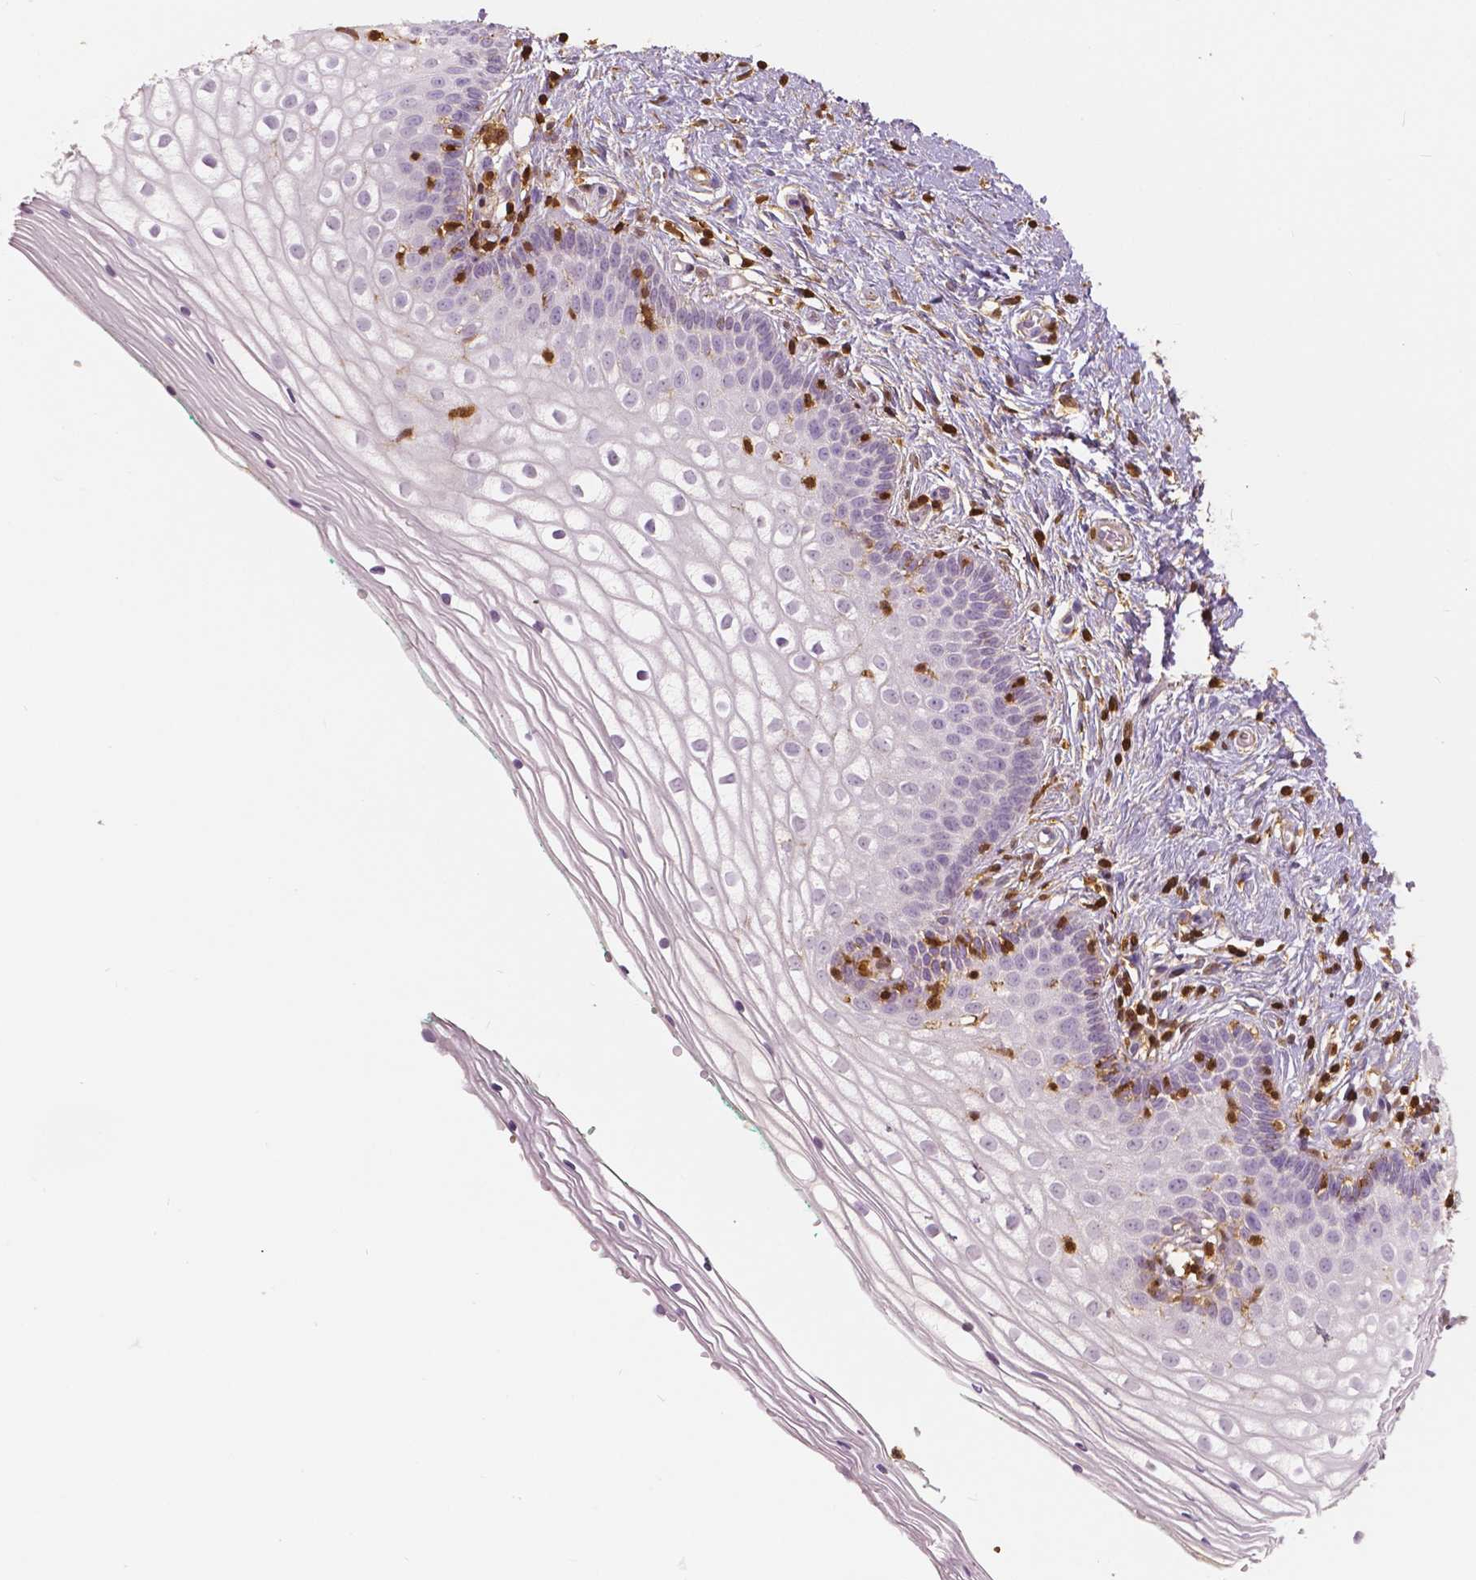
{"staining": {"intensity": "negative", "quantity": "none", "location": "none"}, "tissue": "vagina", "cell_type": "Squamous epithelial cells", "image_type": "normal", "snomed": [{"axis": "morphology", "description": "Normal tissue, NOS"}, {"axis": "topography", "description": "Vagina"}], "caption": "Immunohistochemistry of benign human vagina reveals no staining in squamous epithelial cells. The staining is performed using DAB (3,3'-diaminobenzidine) brown chromogen with nuclei counter-stained in using hematoxylin.", "gene": "S100A4", "patient": {"sex": "female", "age": 36}}